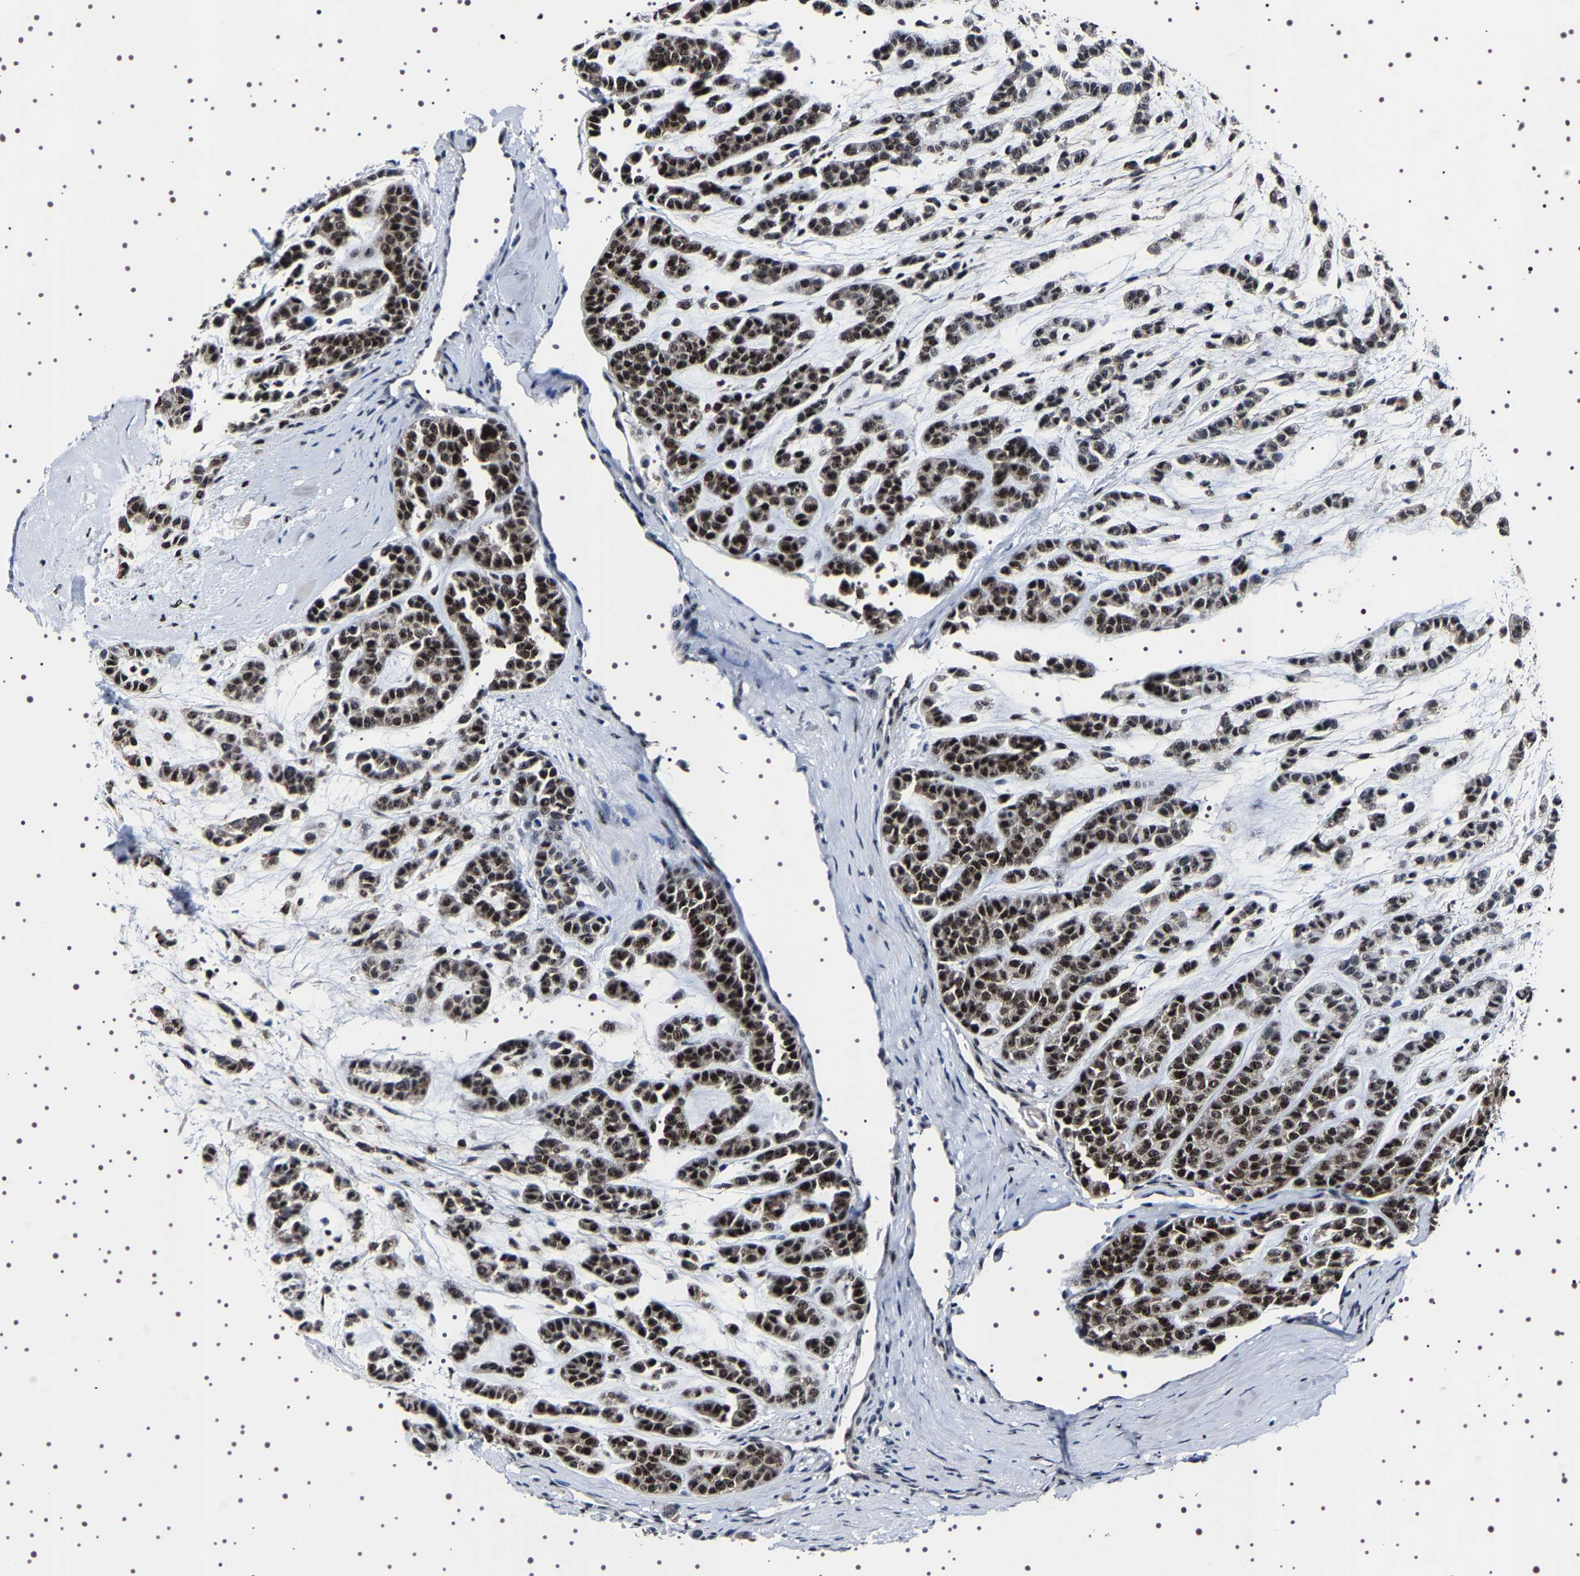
{"staining": {"intensity": "strong", "quantity": ">75%", "location": "nuclear"}, "tissue": "head and neck cancer", "cell_type": "Tumor cells", "image_type": "cancer", "snomed": [{"axis": "morphology", "description": "Adenocarcinoma, NOS"}, {"axis": "morphology", "description": "Adenoma, NOS"}, {"axis": "topography", "description": "Head-Neck"}], "caption": "Immunohistochemistry micrograph of neoplastic tissue: human head and neck cancer (adenoma) stained using immunohistochemistry shows high levels of strong protein expression localized specifically in the nuclear of tumor cells, appearing as a nuclear brown color.", "gene": "GNL3", "patient": {"sex": "female", "age": 55}}